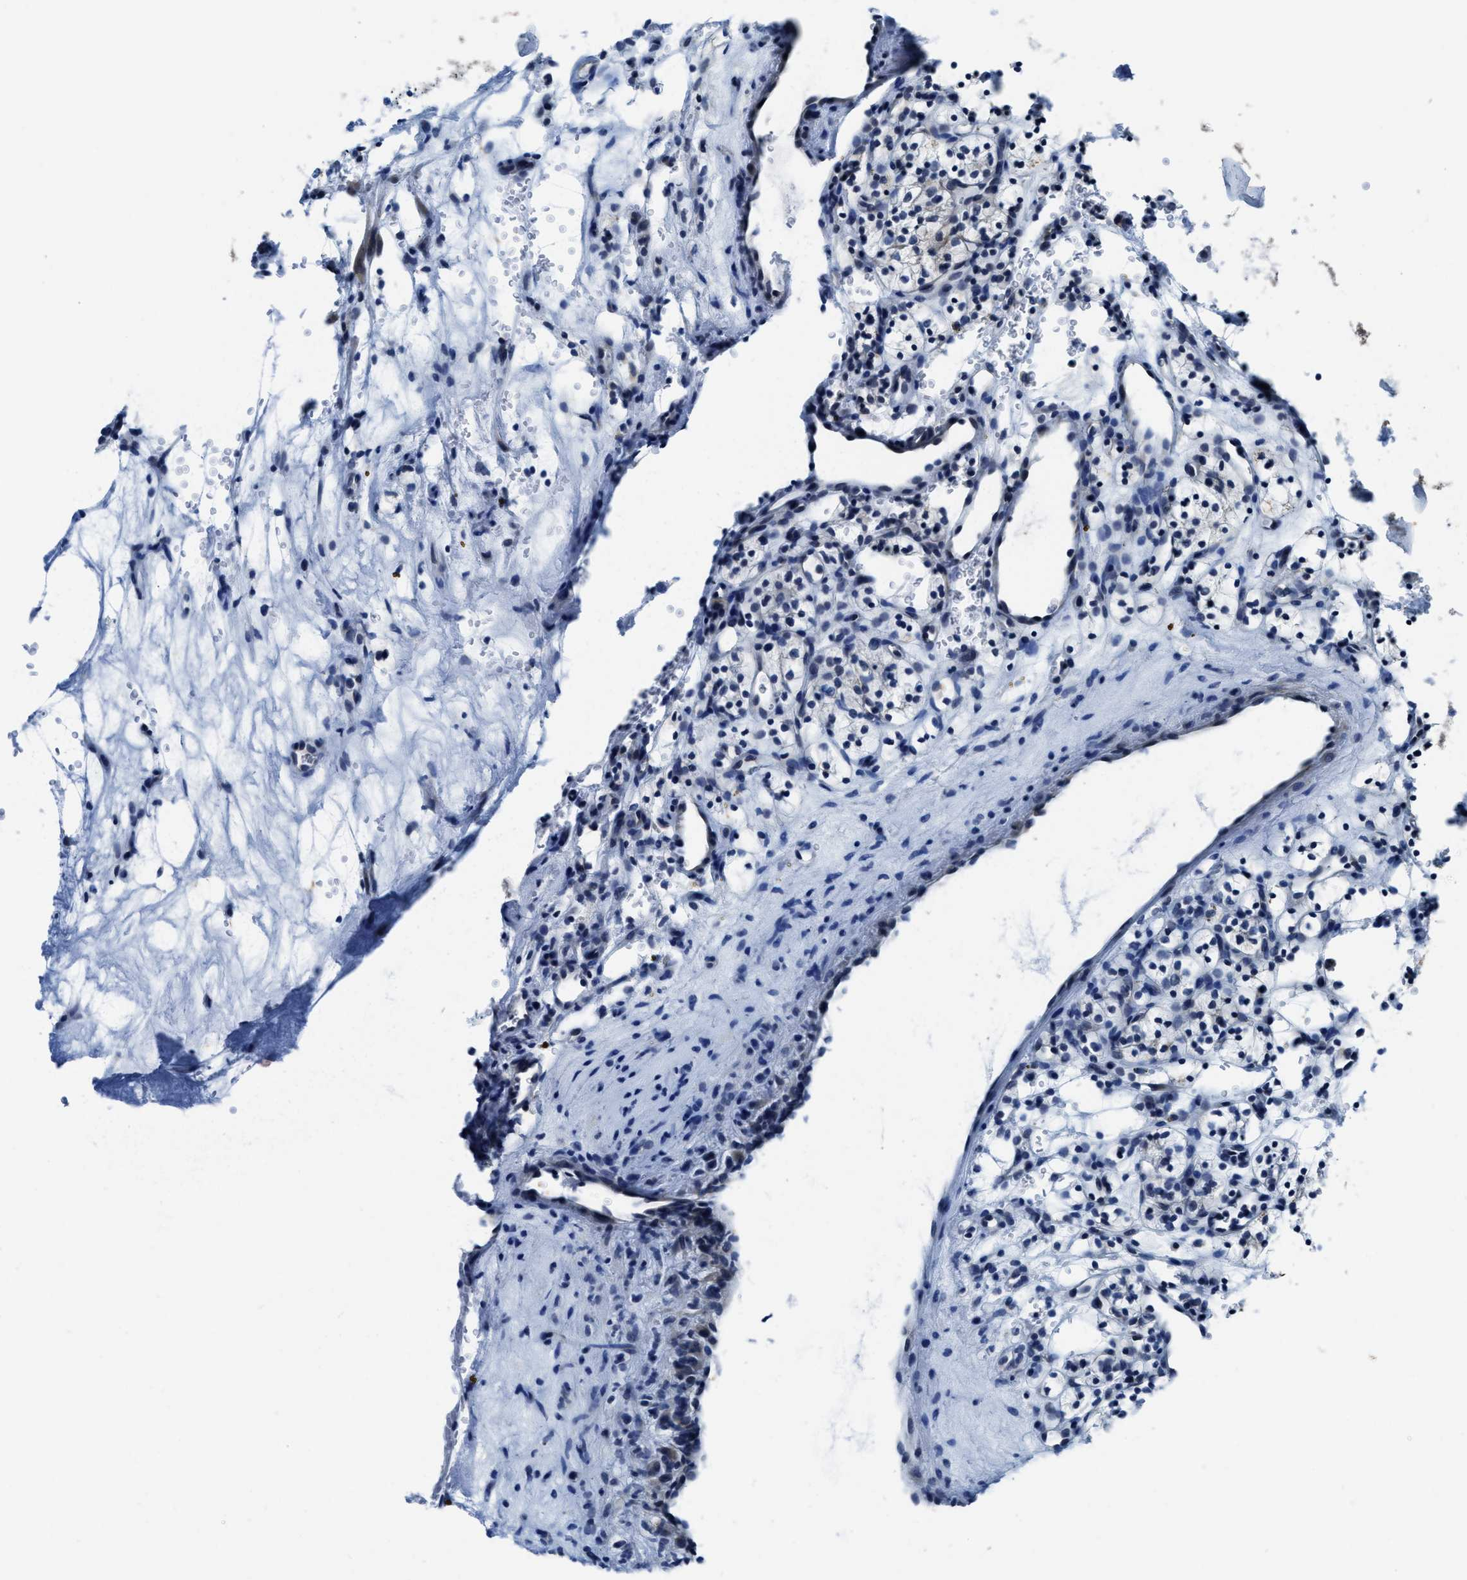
{"staining": {"intensity": "negative", "quantity": "none", "location": "none"}, "tissue": "renal cancer", "cell_type": "Tumor cells", "image_type": "cancer", "snomed": [{"axis": "morphology", "description": "Adenocarcinoma, NOS"}, {"axis": "topography", "description": "Kidney"}], "caption": "Immunohistochemistry (IHC) histopathology image of human renal cancer stained for a protein (brown), which demonstrates no expression in tumor cells.", "gene": "ASZ1", "patient": {"sex": "female", "age": 57}}